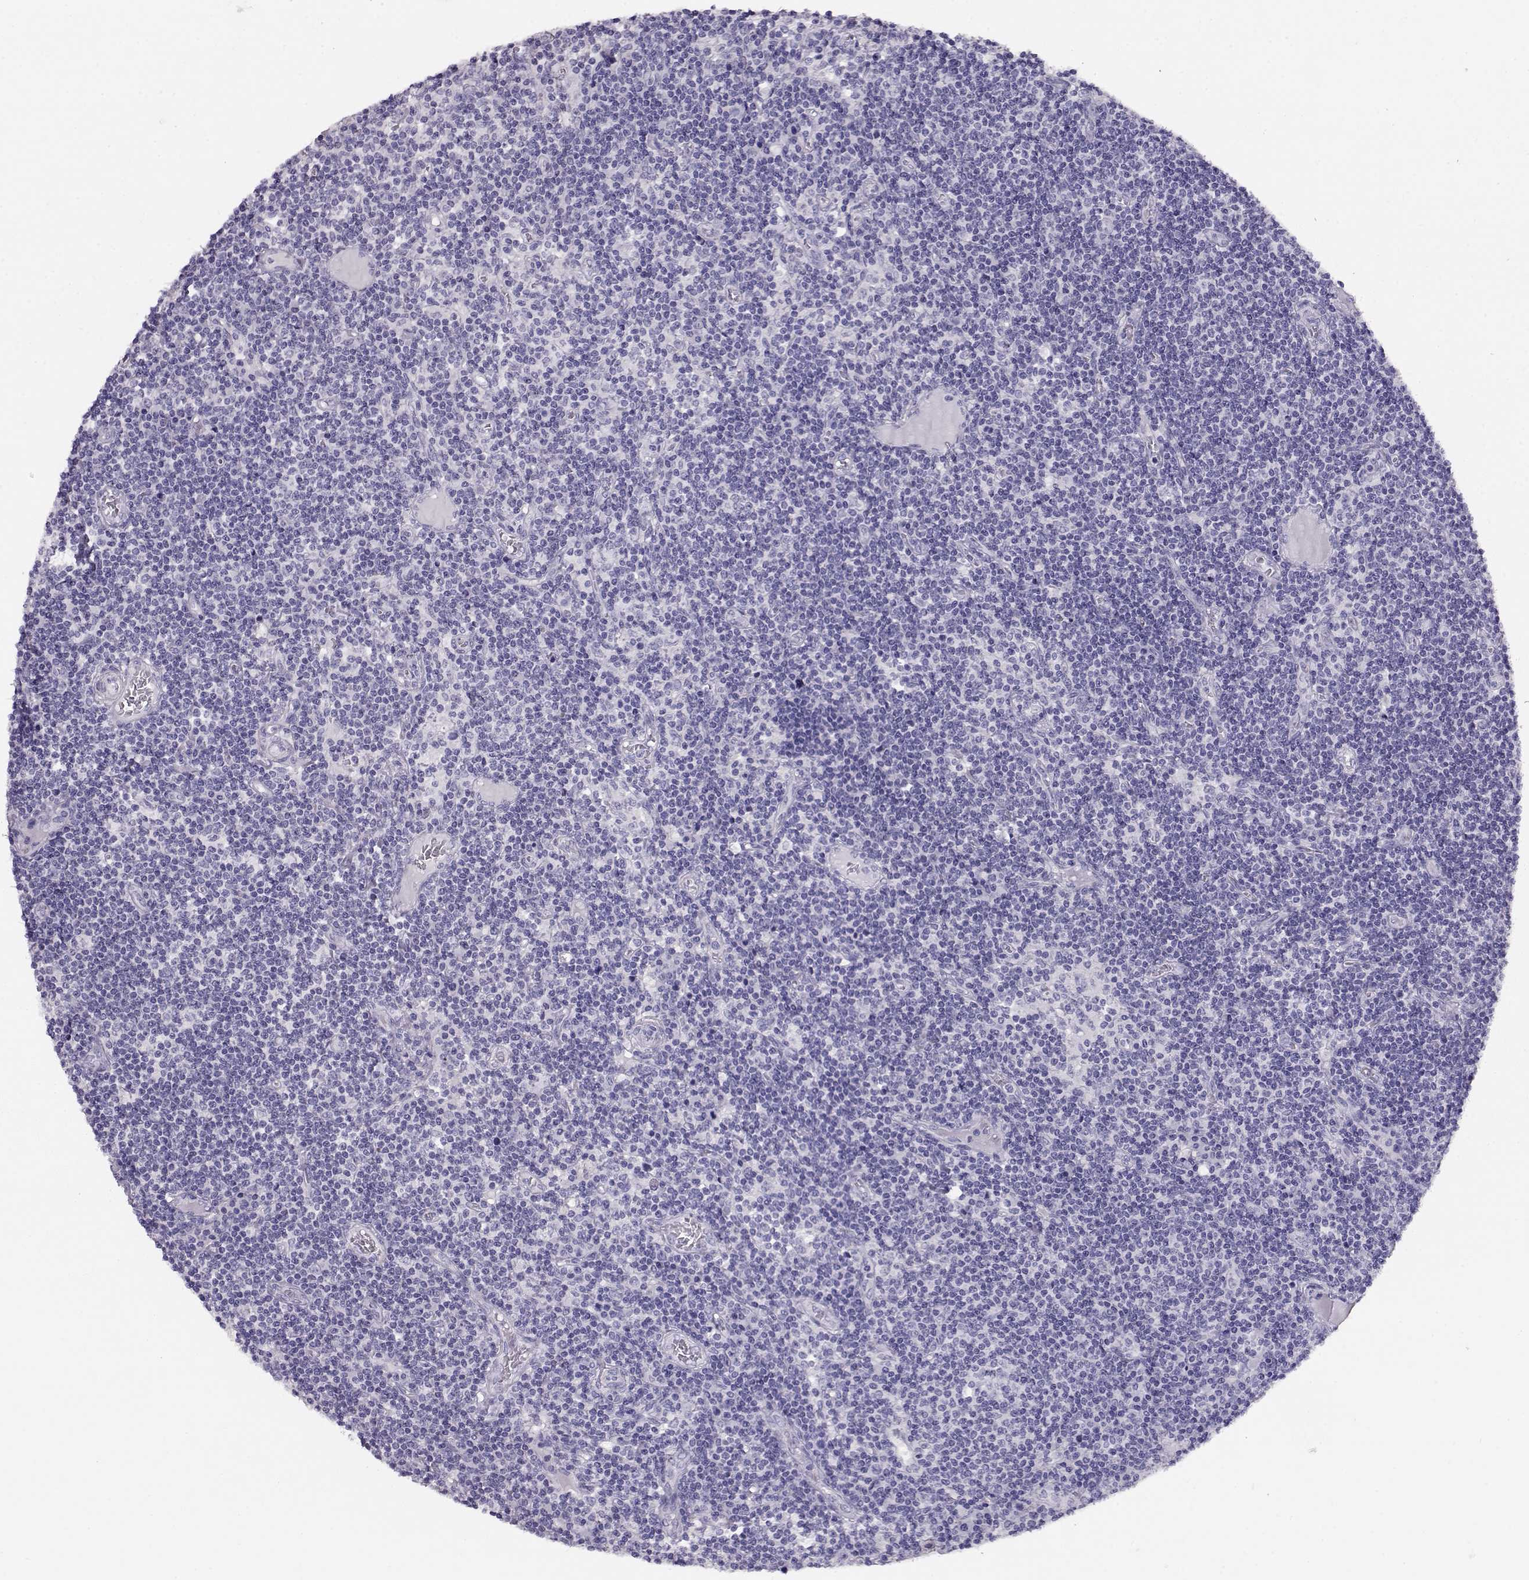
{"staining": {"intensity": "negative", "quantity": "none", "location": "none"}, "tissue": "lymph node", "cell_type": "Germinal center cells", "image_type": "normal", "snomed": [{"axis": "morphology", "description": "Normal tissue, NOS"}, {"axis": "topography", "description": "Lymph node"}], "caption": "High power microscopy photomicrograph of an immunohistochemistry image of benign lymph node, revealing no significant expression in germinal center cells.", "gene": "ACTN2", "patient": {"sex": "female", "age": 72}}